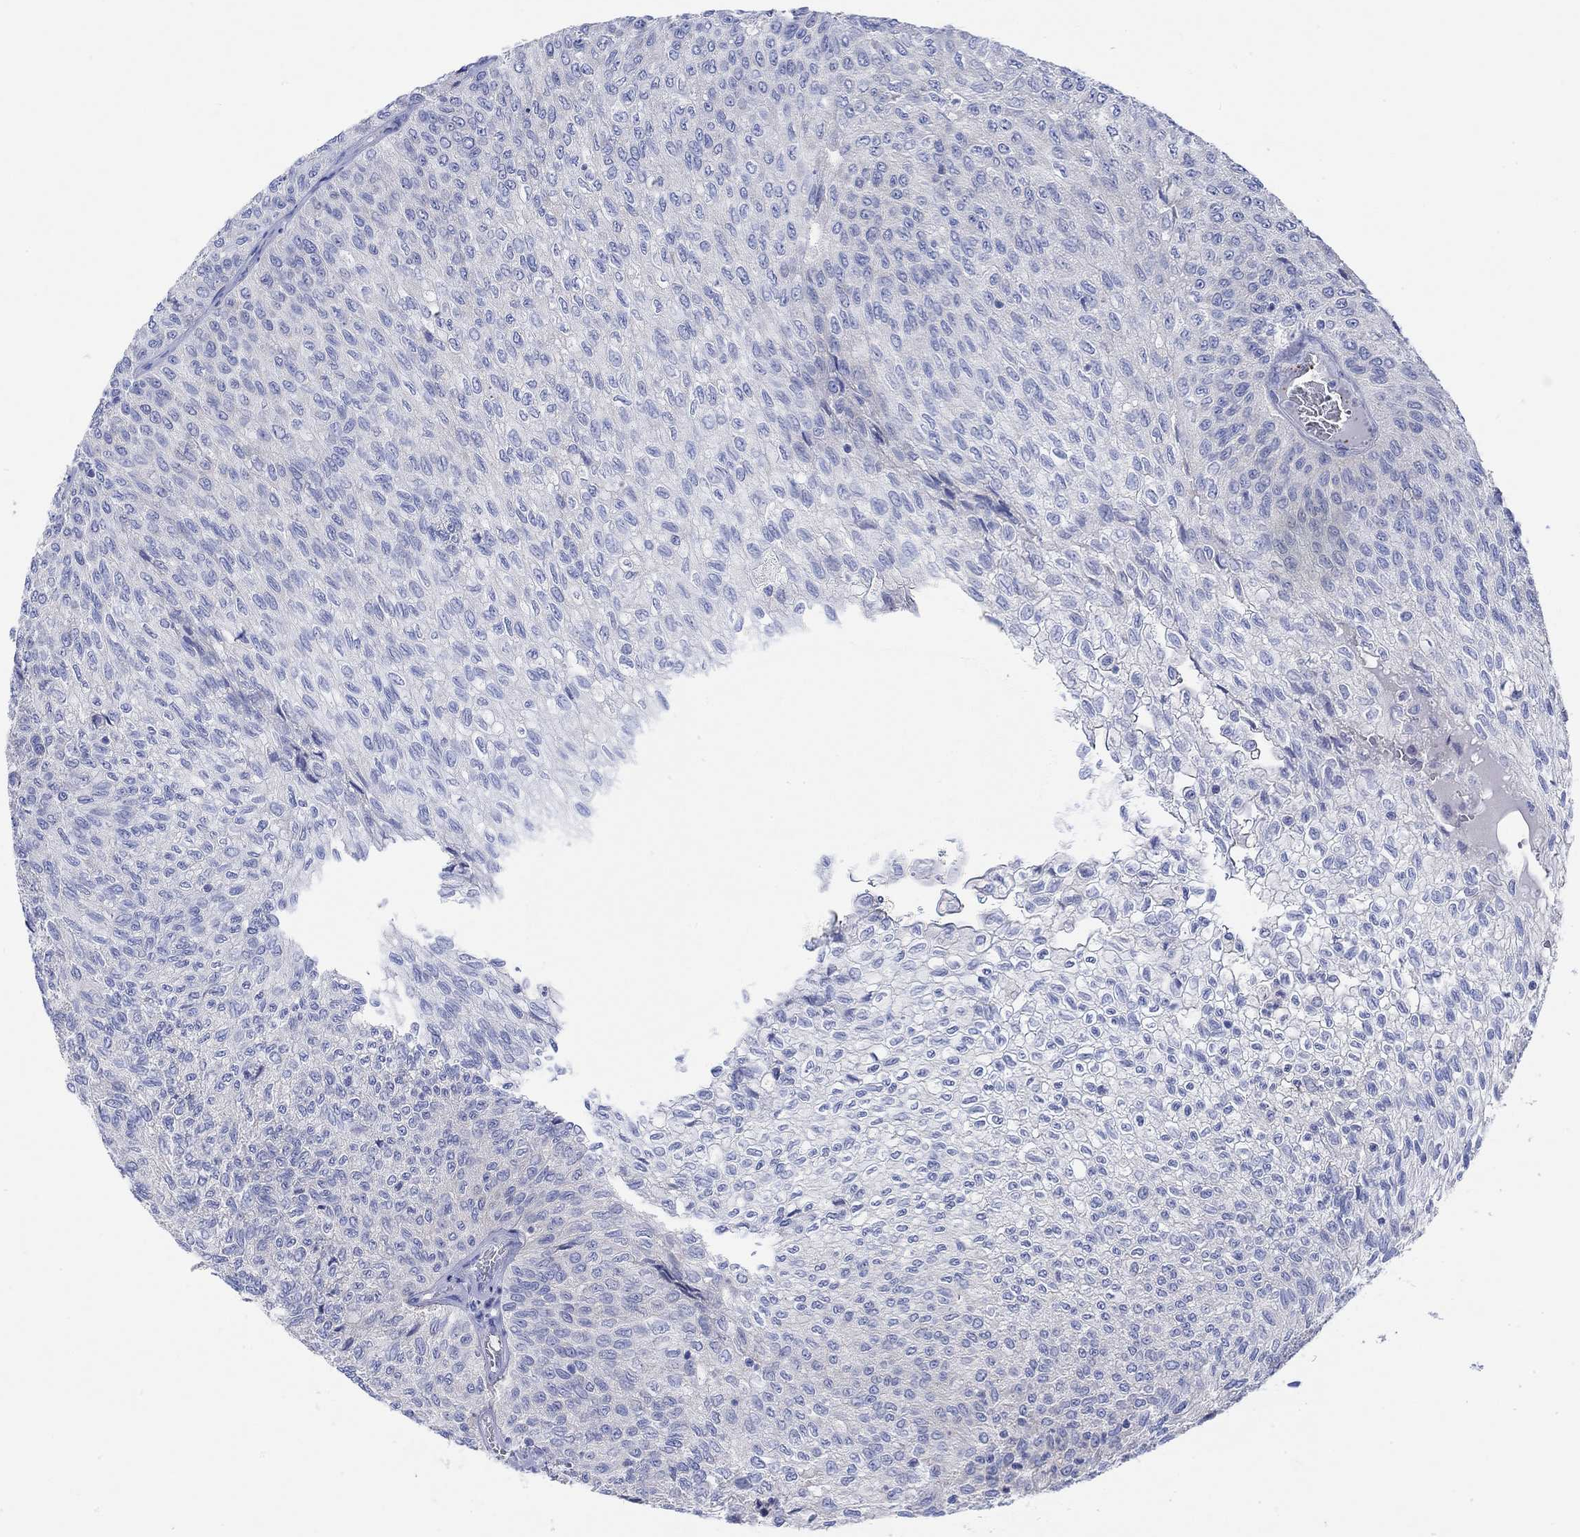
{"staining": {"intensity": "negative", "quantity": "none", "location": "none"}, "tissue": "urothelial cancer", "cell_type": "Tumor cells", "image_type": "cancer", "snomed": [{"axis": "morphology", "description": "Urothelial carcinoma, Low grade"}, {"axis": "topography", "description": "Urinary bladder"}], "caption": "Tumor cells show no significant expression in low-grade urothelial carcinoma. (DAB (3,3'-diaminobenzidine) IHC, high magnification).", "gene": "REEP6", "patient": {"sex": "male", "age": 78}}